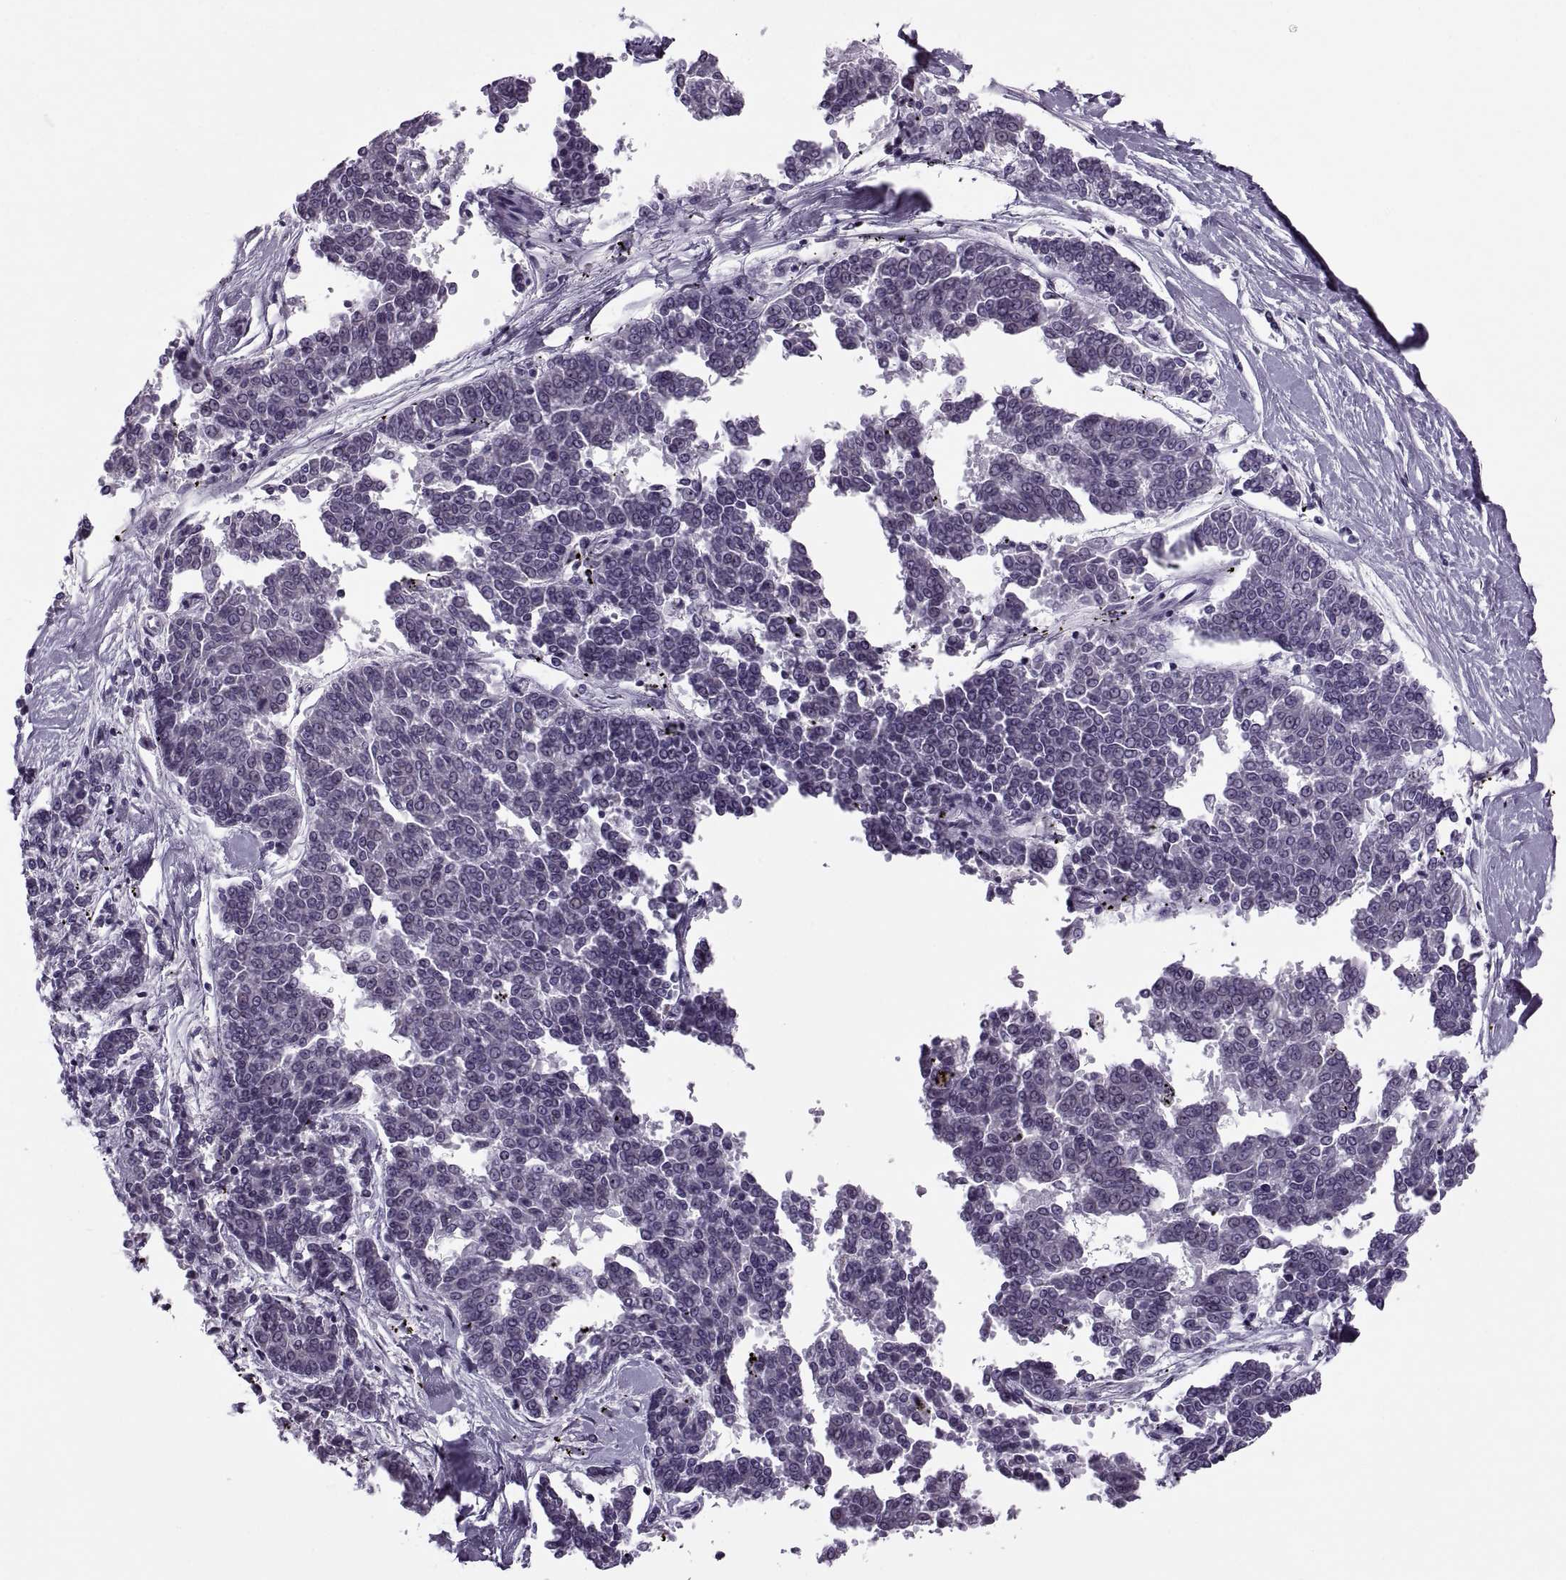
{"staining": {"intensity": "negative", "quantity": "none", "location": "none"}, "tissue": "melanoma", "cell_type": "Tumor cells", "image_type": "cancer", "snomed": [{"axis": "morphology", "description": "Malignant melanoma, NOS"}, {"axis": "topography", "description": "Skin"}], "caption": "Tumor cells are negative for protein expression in human melanoma.", "gene": "MAGEB1", "patient": {"sex": "female", "age": 72}}